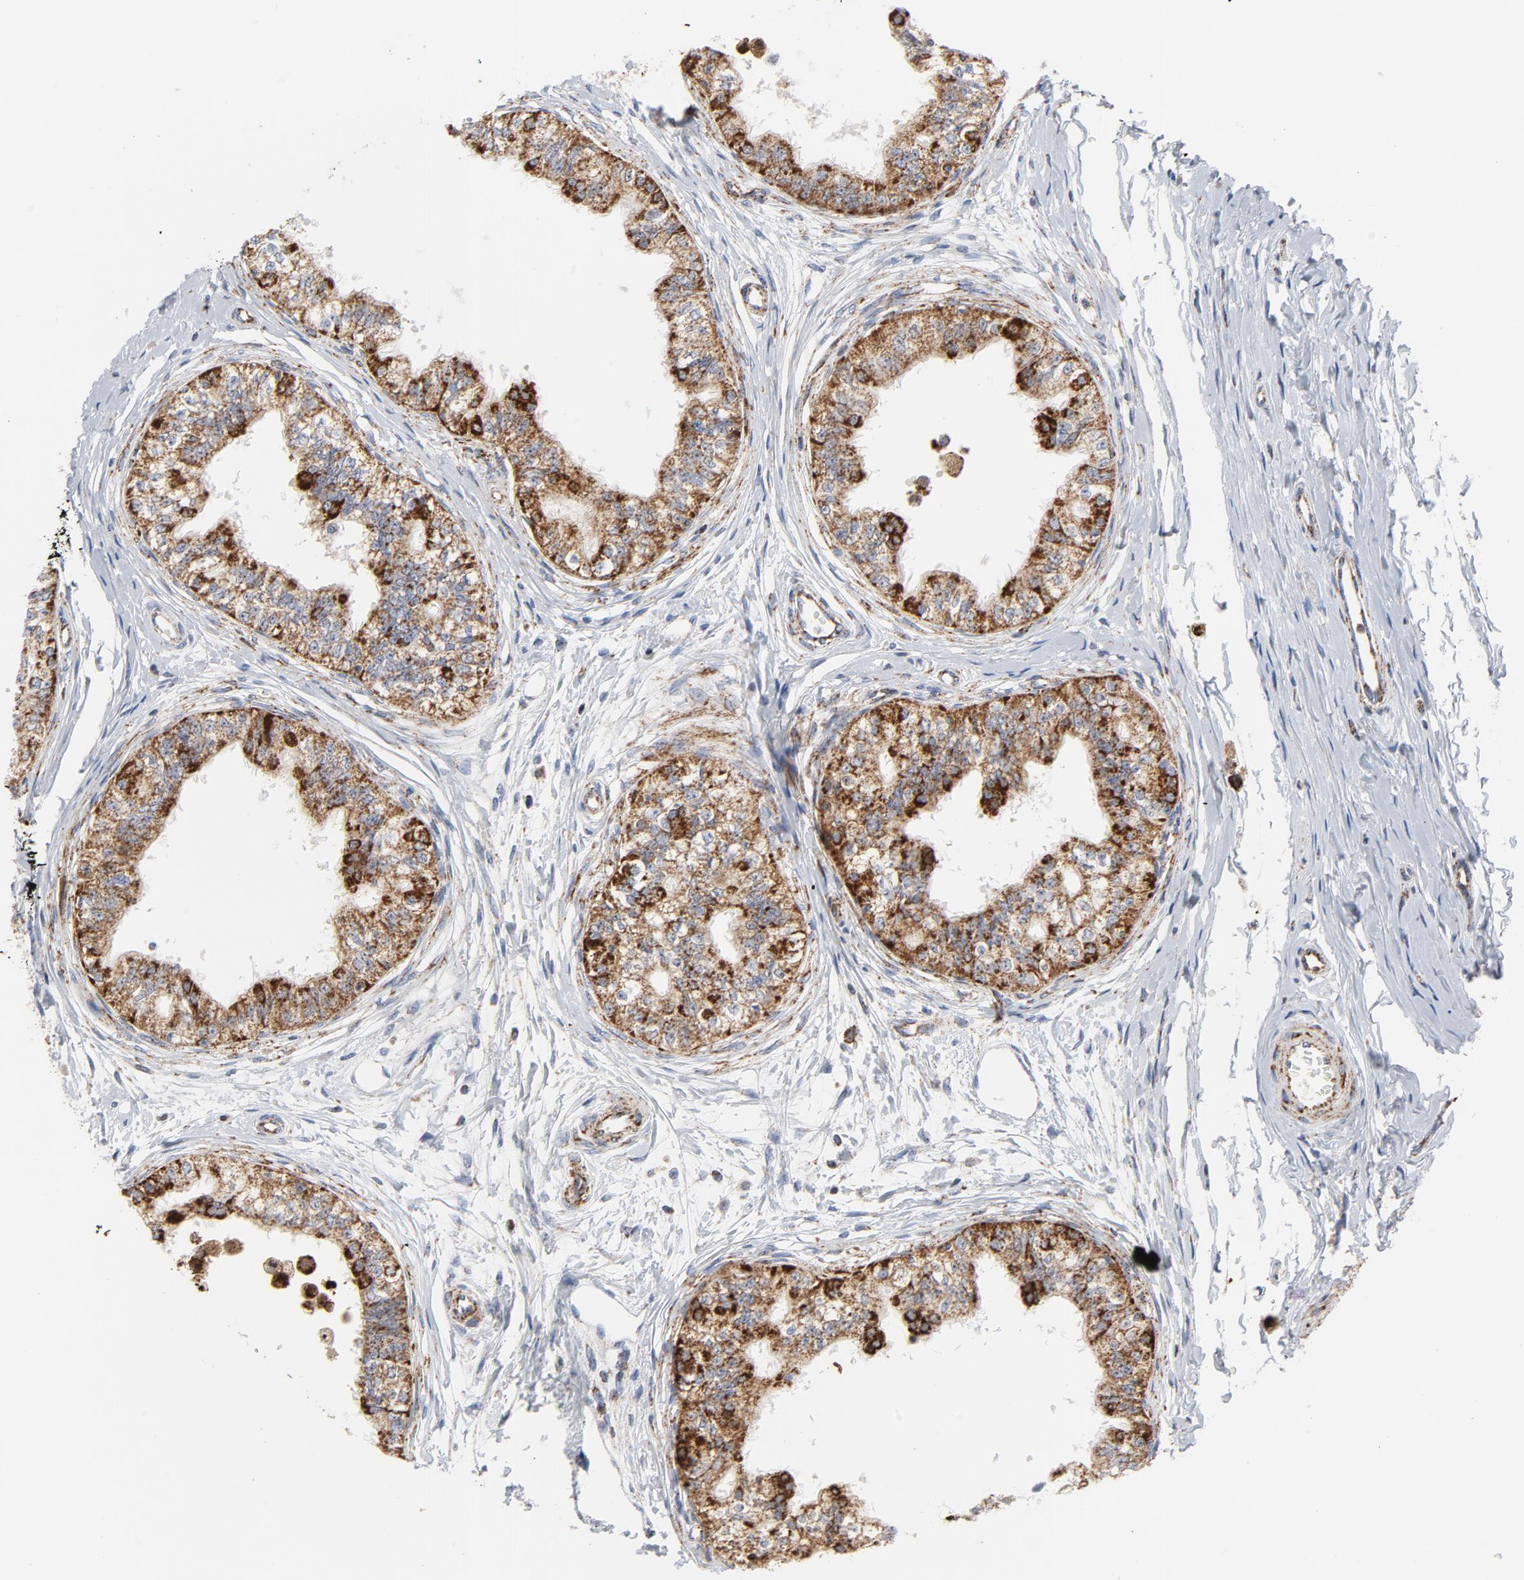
{"staining": {"intensity": "strong", "quantity": ">75%", "location": "cytoplasmic/membranous"}, "tissue": "epididymis", "cell_type": "Glandular cells", "image_type": "normal", "snomed": [{"axis": "morphology", "description": "Normal tissue, NOS"}, {"axis": "morphology", "description": "Adenocarcinoma, metastatic, NOS"}, {"axis": "topography", "description": "Testis"}, {"axis": "topography", "description": "Epididymis"}], "caption": "An immunohistochemistry photomicrograph of normal tissue is shown. Protein staining in brown shows strong cytoplasmic/membranous positivity in epididymis within glandular cells.", "gene": "CYCS", "patient": {"sex": "male", "age": 26}}